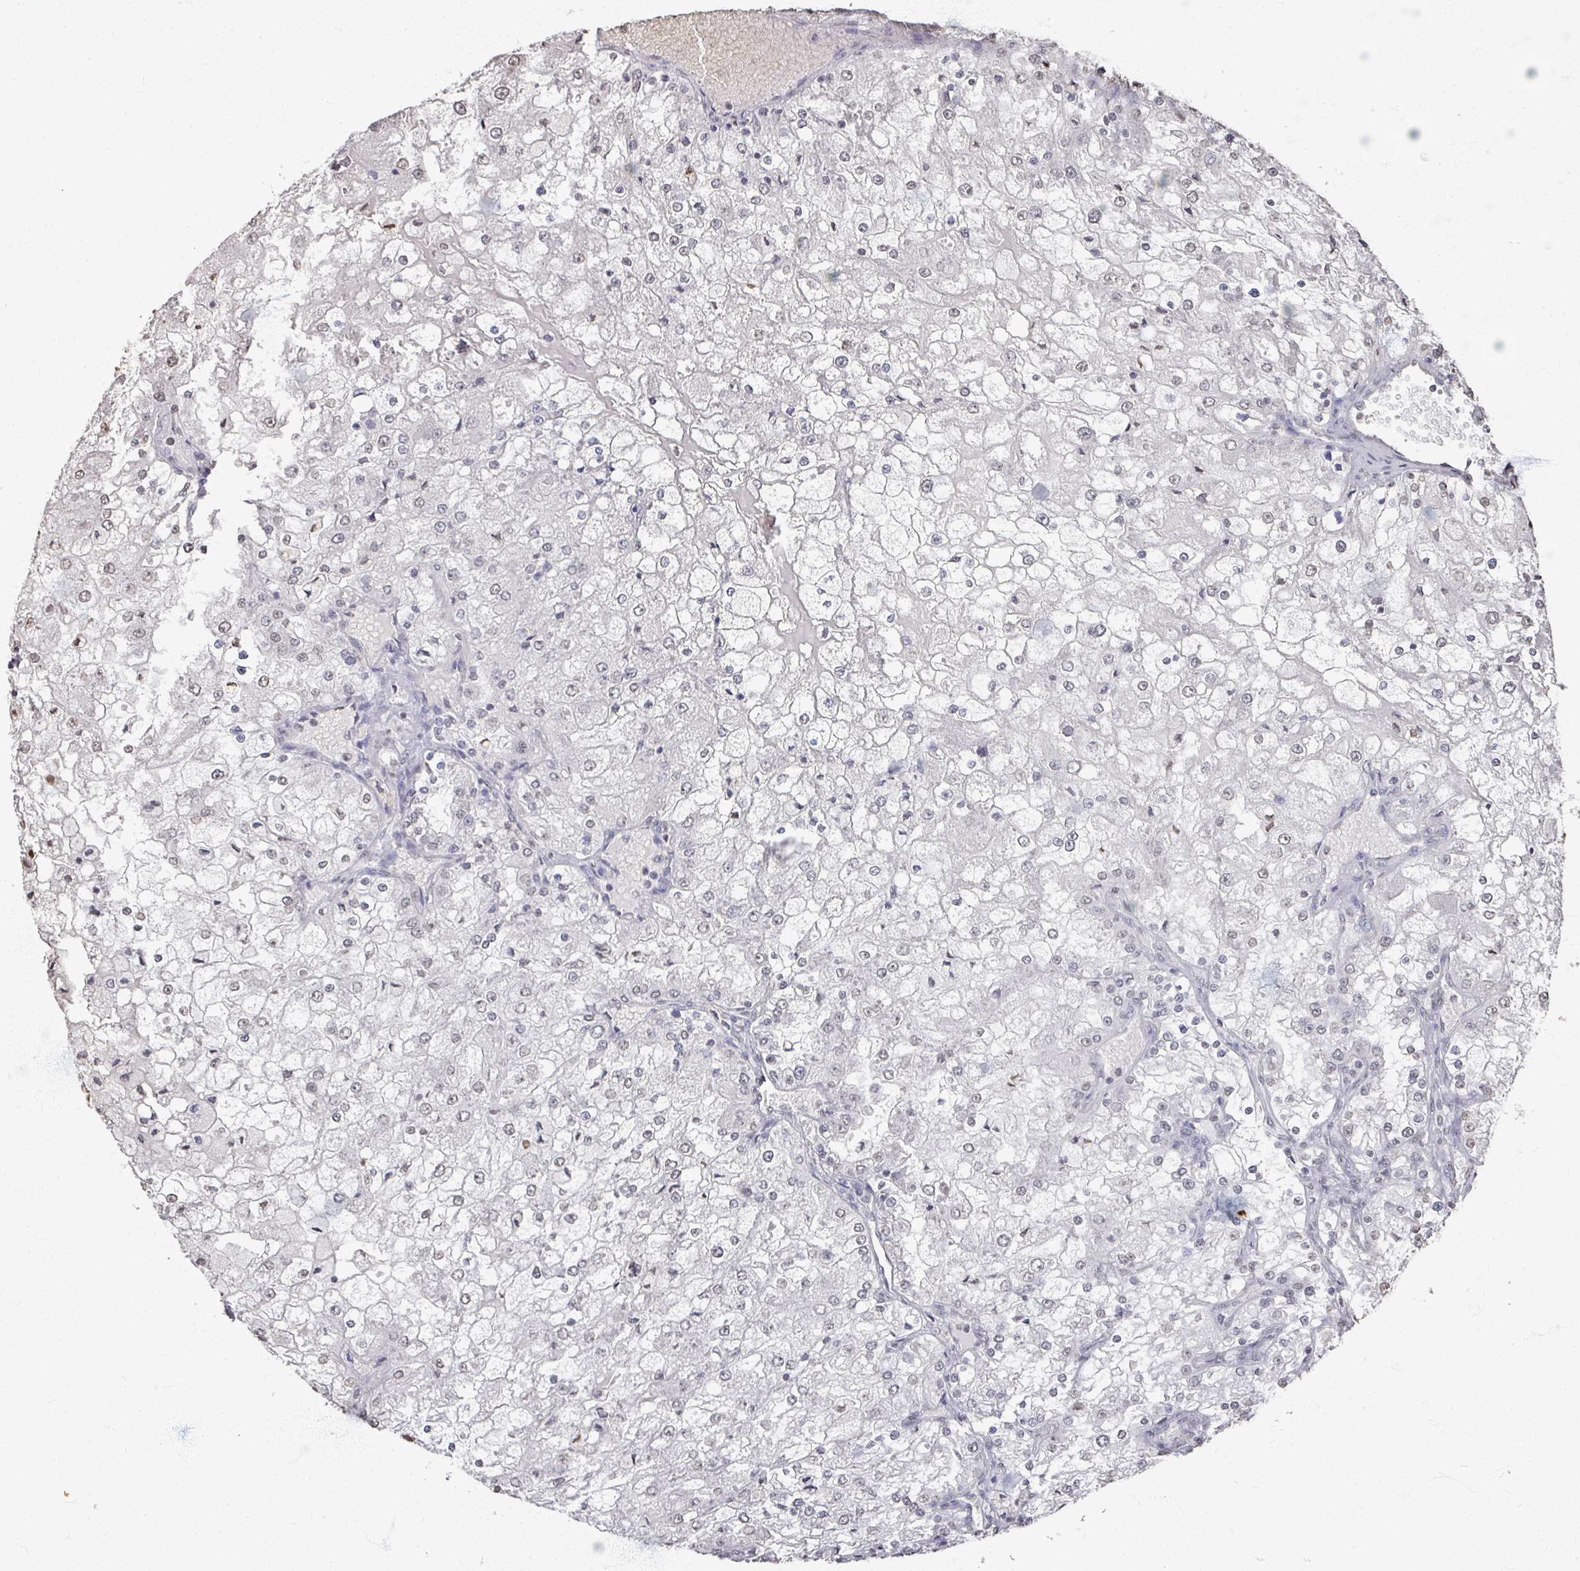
{"staining": {"intensity": "weak", "quantity": "<25%", "location": "nuclear"}, "tissue": "renal cancer", "cell_type": "Tumor cells", "image_type": "cancer", "snomed": [{"axis": "morphology", "description": "Adenocarcinoma, NOS"}, {"axis": "topography", "description": "Kidney"}], "caption": "DAB (3,3'-diaminobenzidine) immunohistochemical staining of human adenocarcinoma (renal) displays no significant positivity in tumor cells.", "gene": "DCUN1D5", "patient": {"sex": "female", "age": 74}}